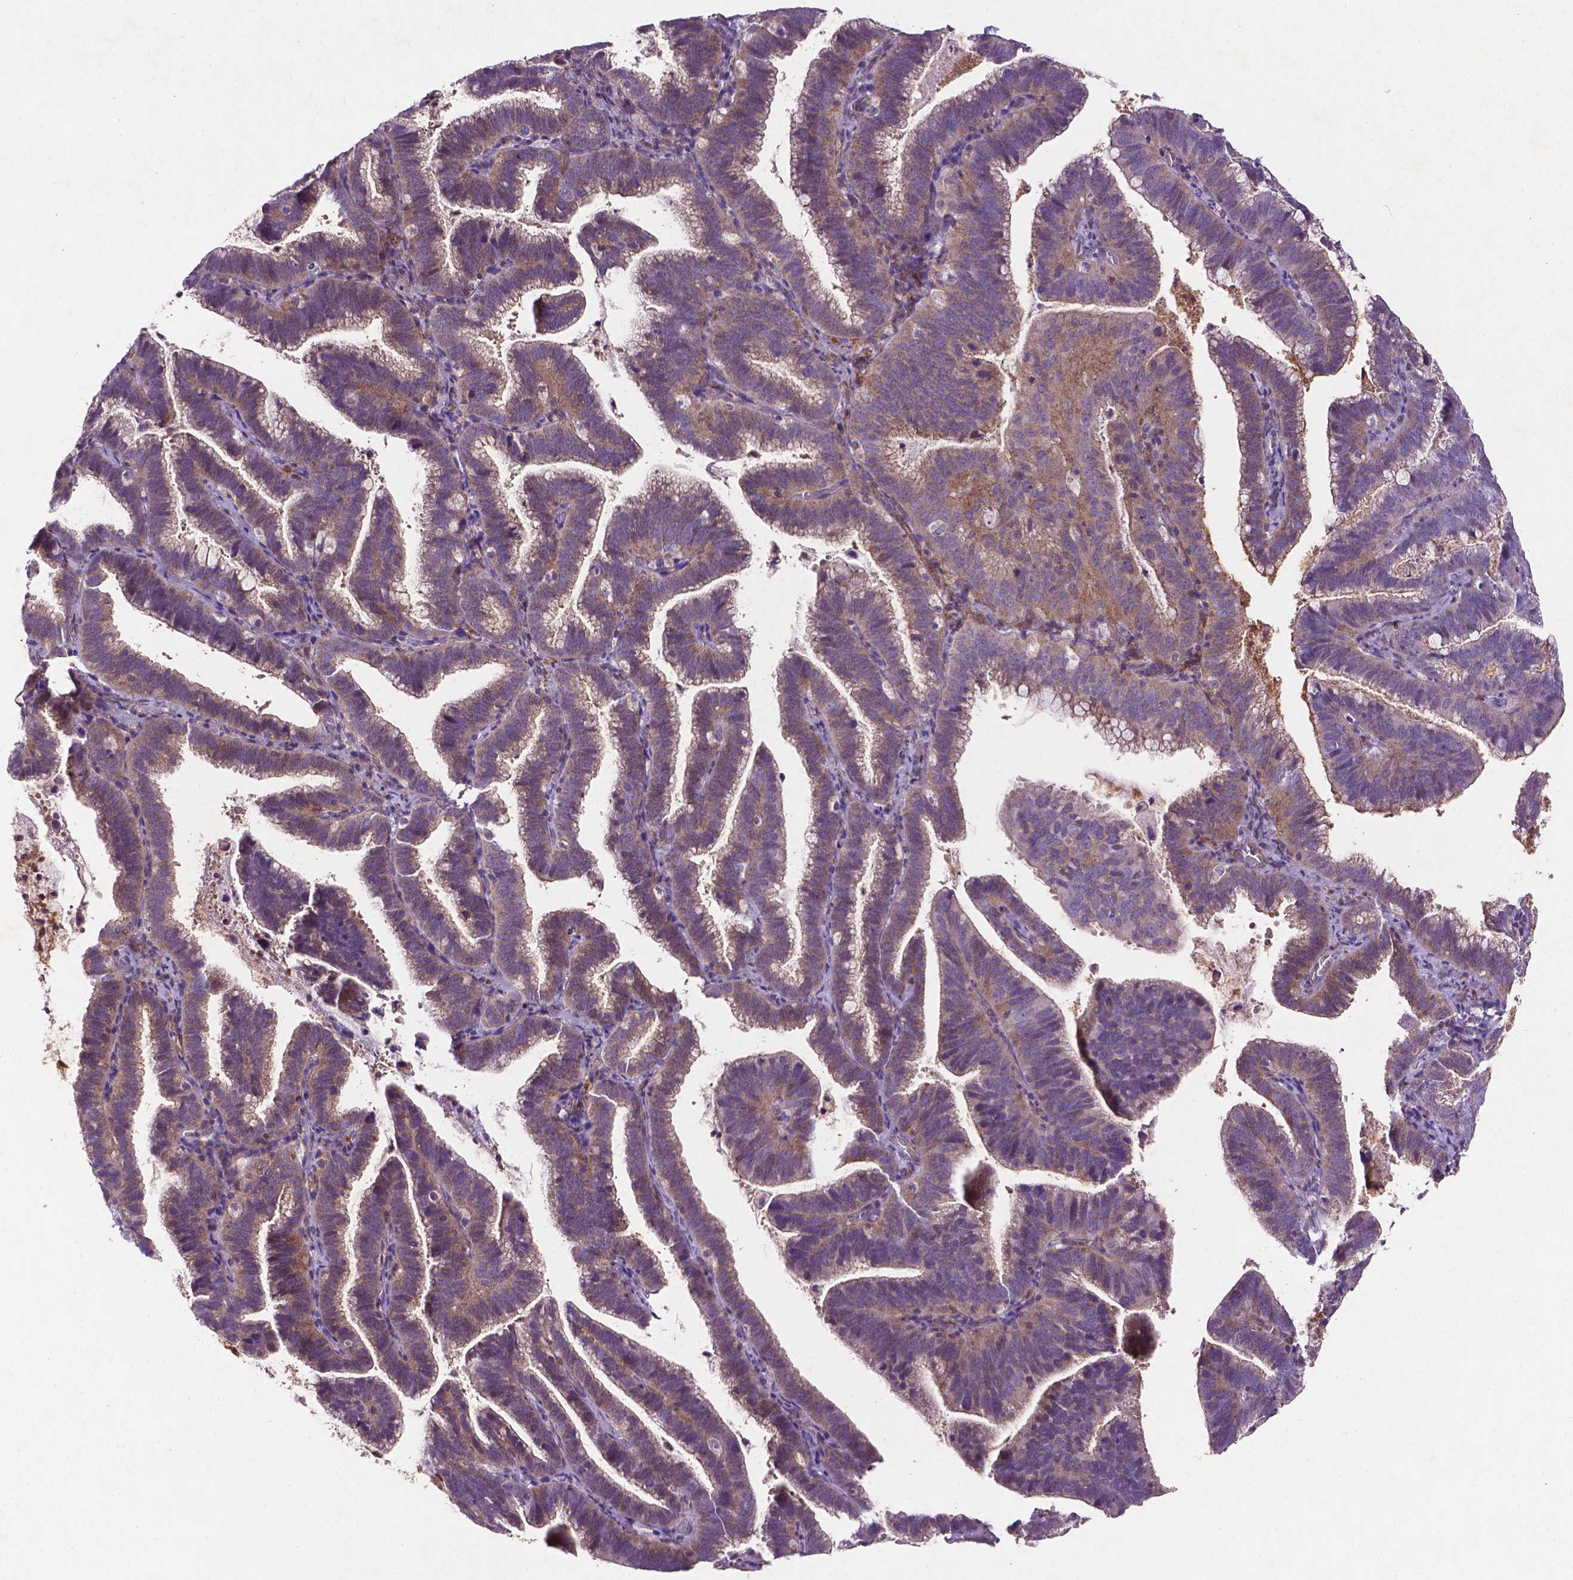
{"staining": {"intensity": "weak", "quantity": ">75%", "location": "cytoplasmic/membranous"}, "tissue": "cervical cancer", "cell_type": "Tumor cells", "image_type": "cancer", "snomed": [{"axis": "morphology", "description": "Adenocarcinoma, NOS"}, {"axis": "topography", "description": "Cervix"}], "caption": "IHC micrograph of human cervical cancer (adenocarcinoma) stained for a protein (brown), which exhibits low levels of weak cytoplasmic/membranous expression in approximately >75% of tumor cells.", "gene": "RRAS", "patient": {"sex": "female", "age": 61}}